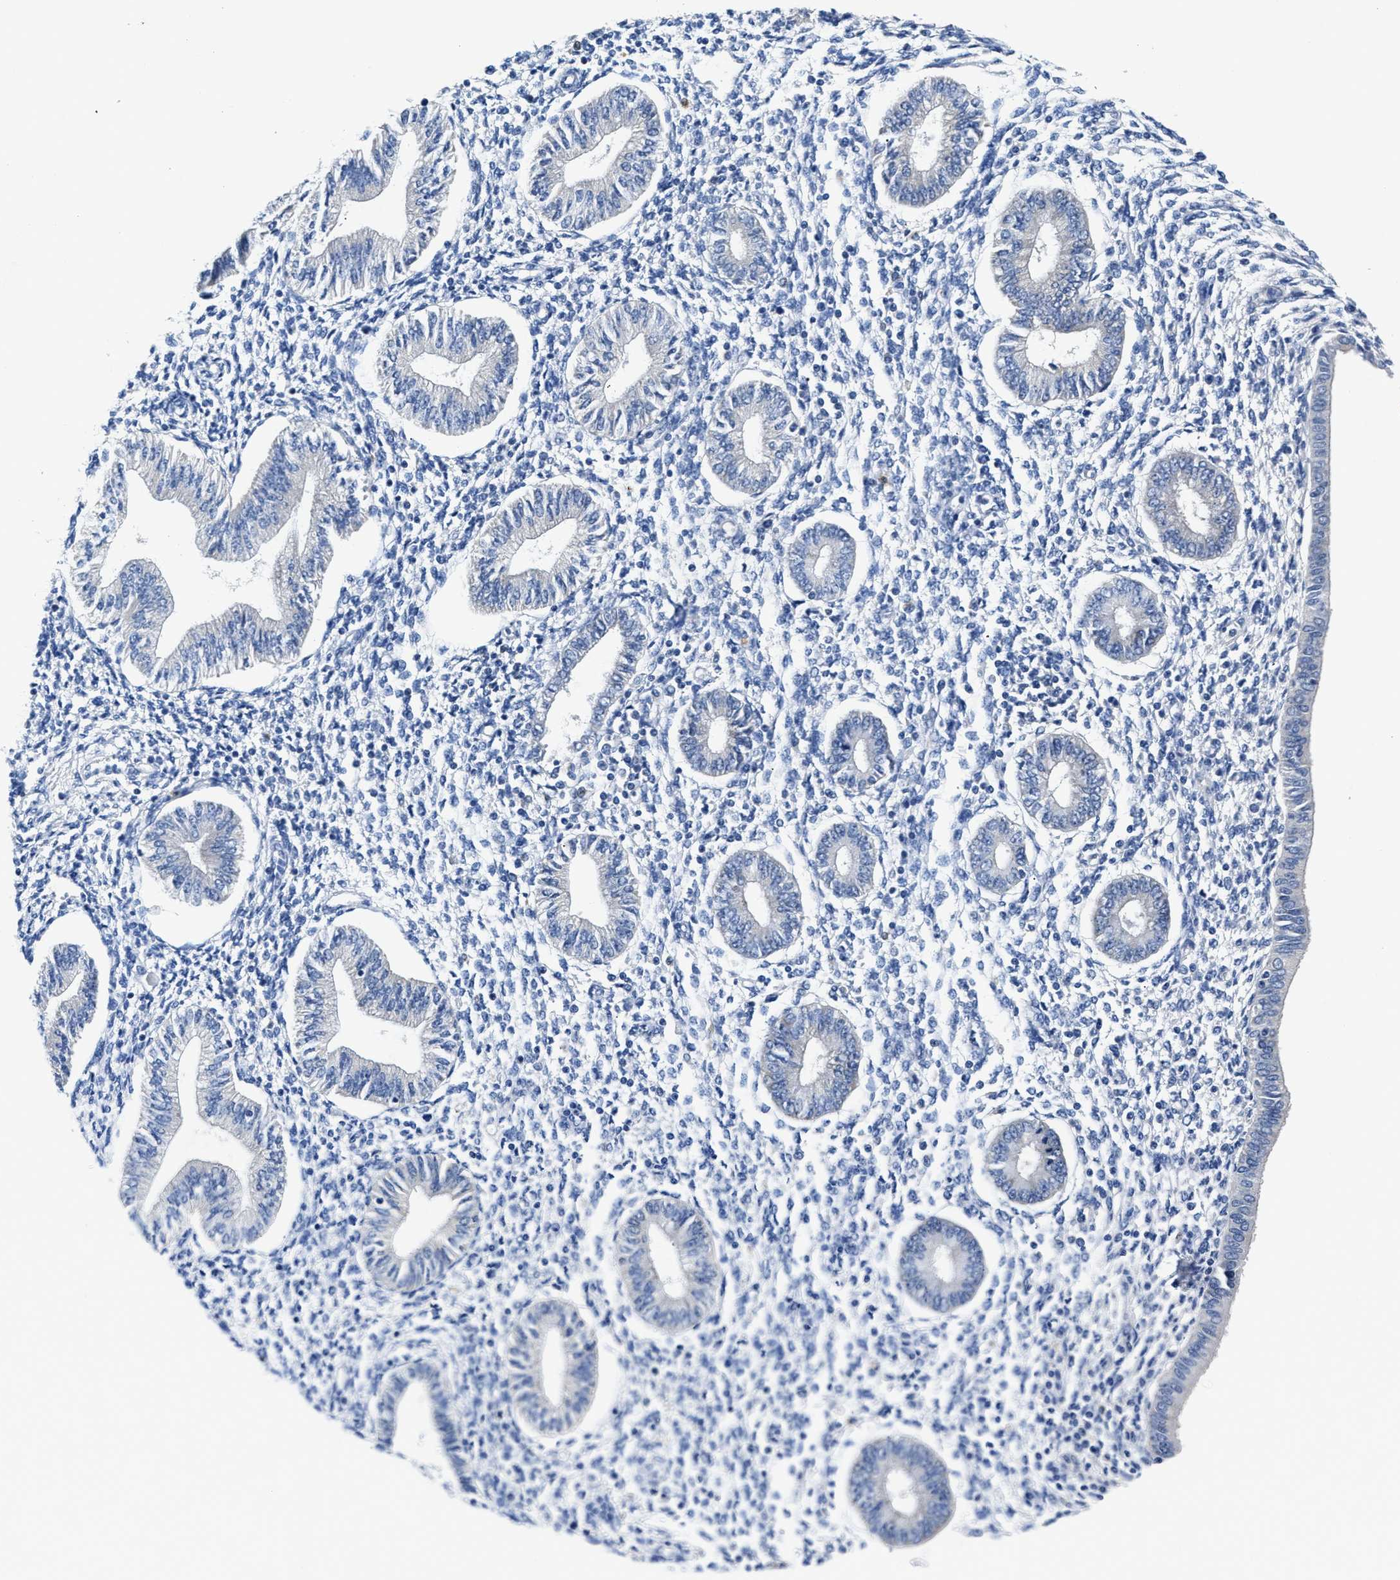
{"staining": {"intensity": "negative", "quantity": "none", "location": "none"}, "tissue": "endometrium", "cell_type": "Cells in endometrial stroma", "image_type": "normal", "snomed": [{"axis": "morphology", "description": "Normal tissue, NOS"}, {"axis": "topography", "description": "Endometrium"}], "caption": "Cells in endometrial stroma are negative for brown protein staining in normal endometrium. (Immunohistochemistry, brightfield microscopy, high magnification).", "gene": "FAM185A", "patient": {"sex": "female", "age": 50}}